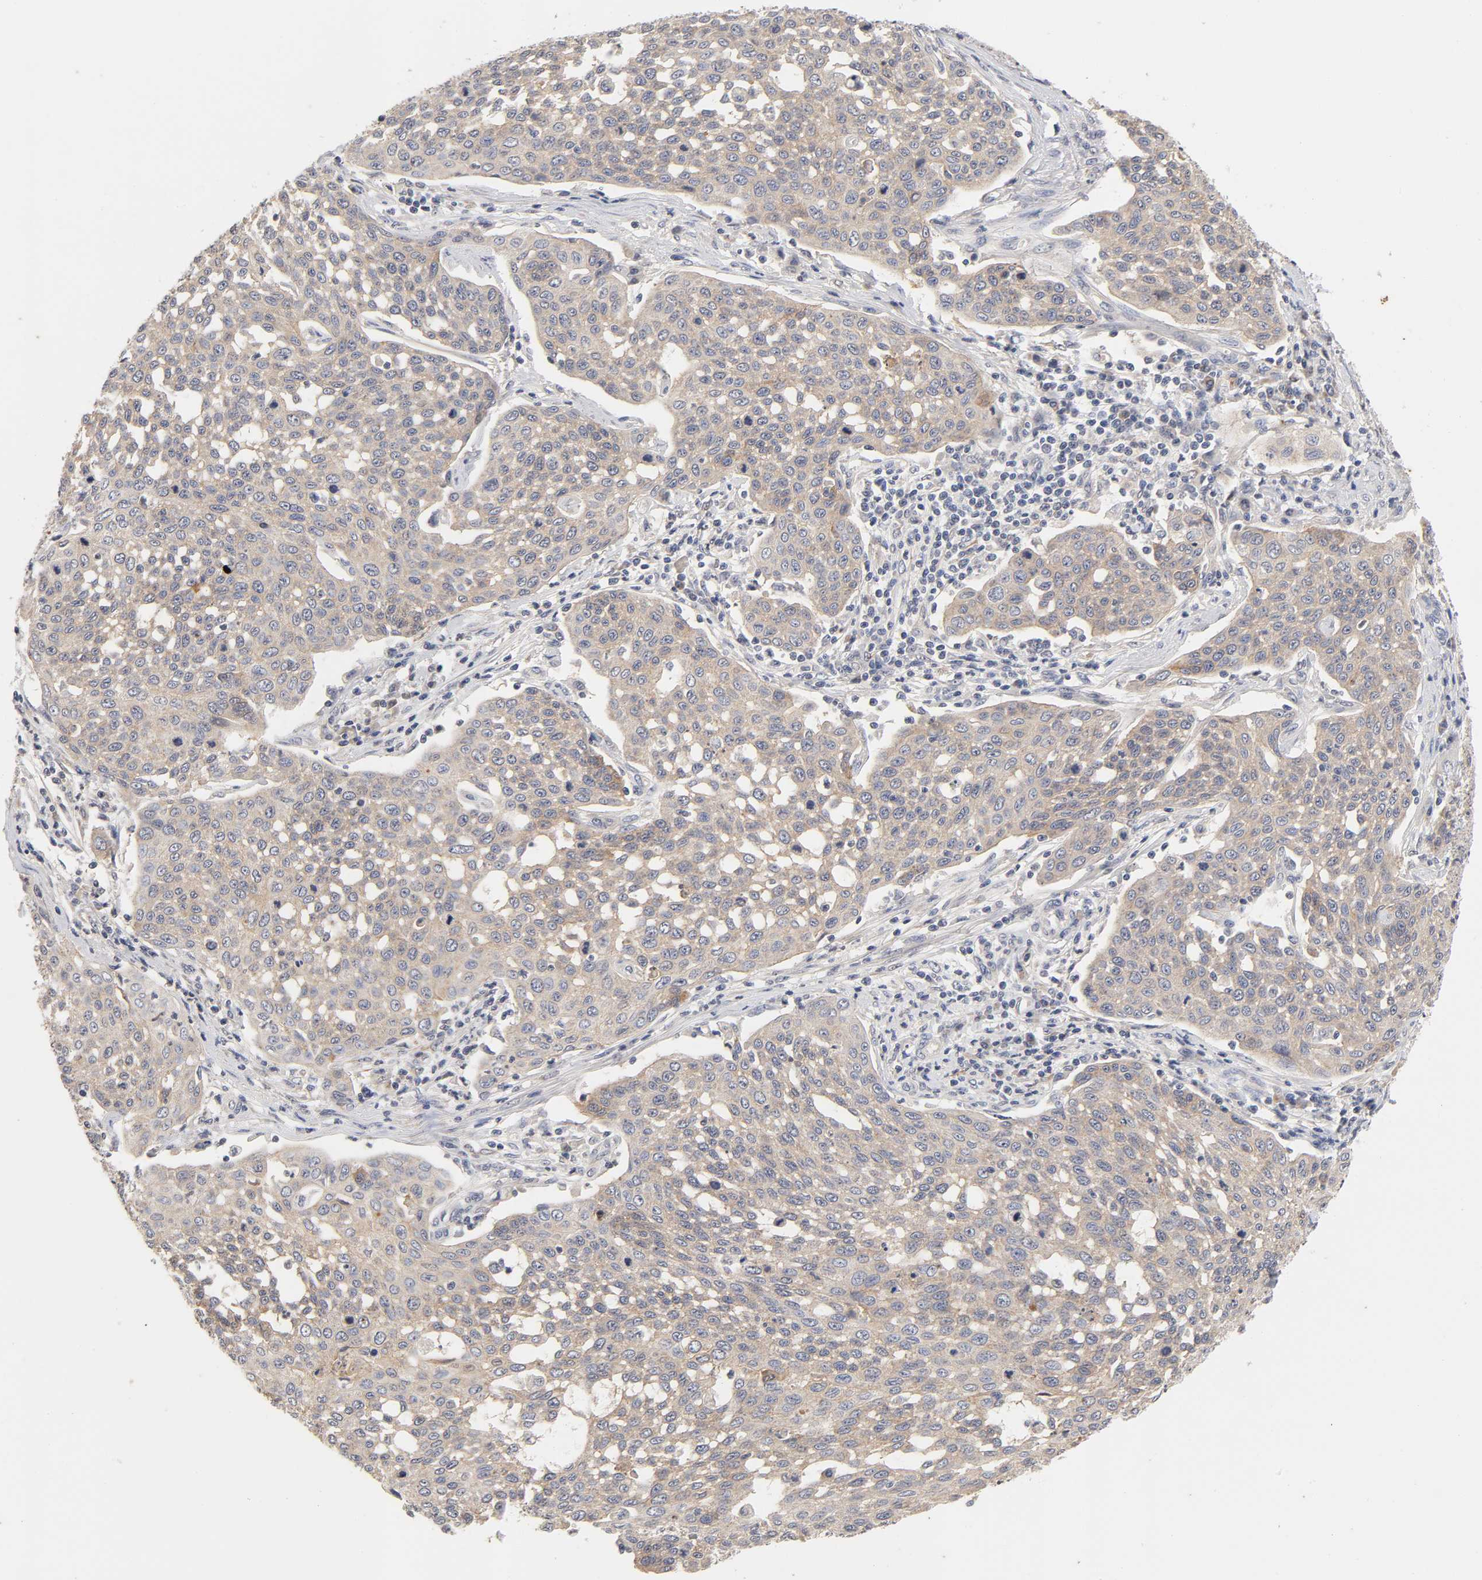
{"staining": {"intensity": "weak", "quantity": ">75%", "location": "cytoplasmic/membranous"}, "tissue": "cervical cancer", "cell_type": "Tumor cells", "image_type": "cancer", "snomed": [{"axis": "morphology", "description": "Squamous cell carcinoma, NOS"}, {"axis": "topography", "description": "Cervix"}], "caption": "There is low levels of weak cytoplasmic/membranous staining in tumor cells of cervical squamous cell carcinoma, as demonstrated by immunohistochemical staining (brown color).", "gene": "CXADR", "patient": {"sex": "female", "age": 34}}